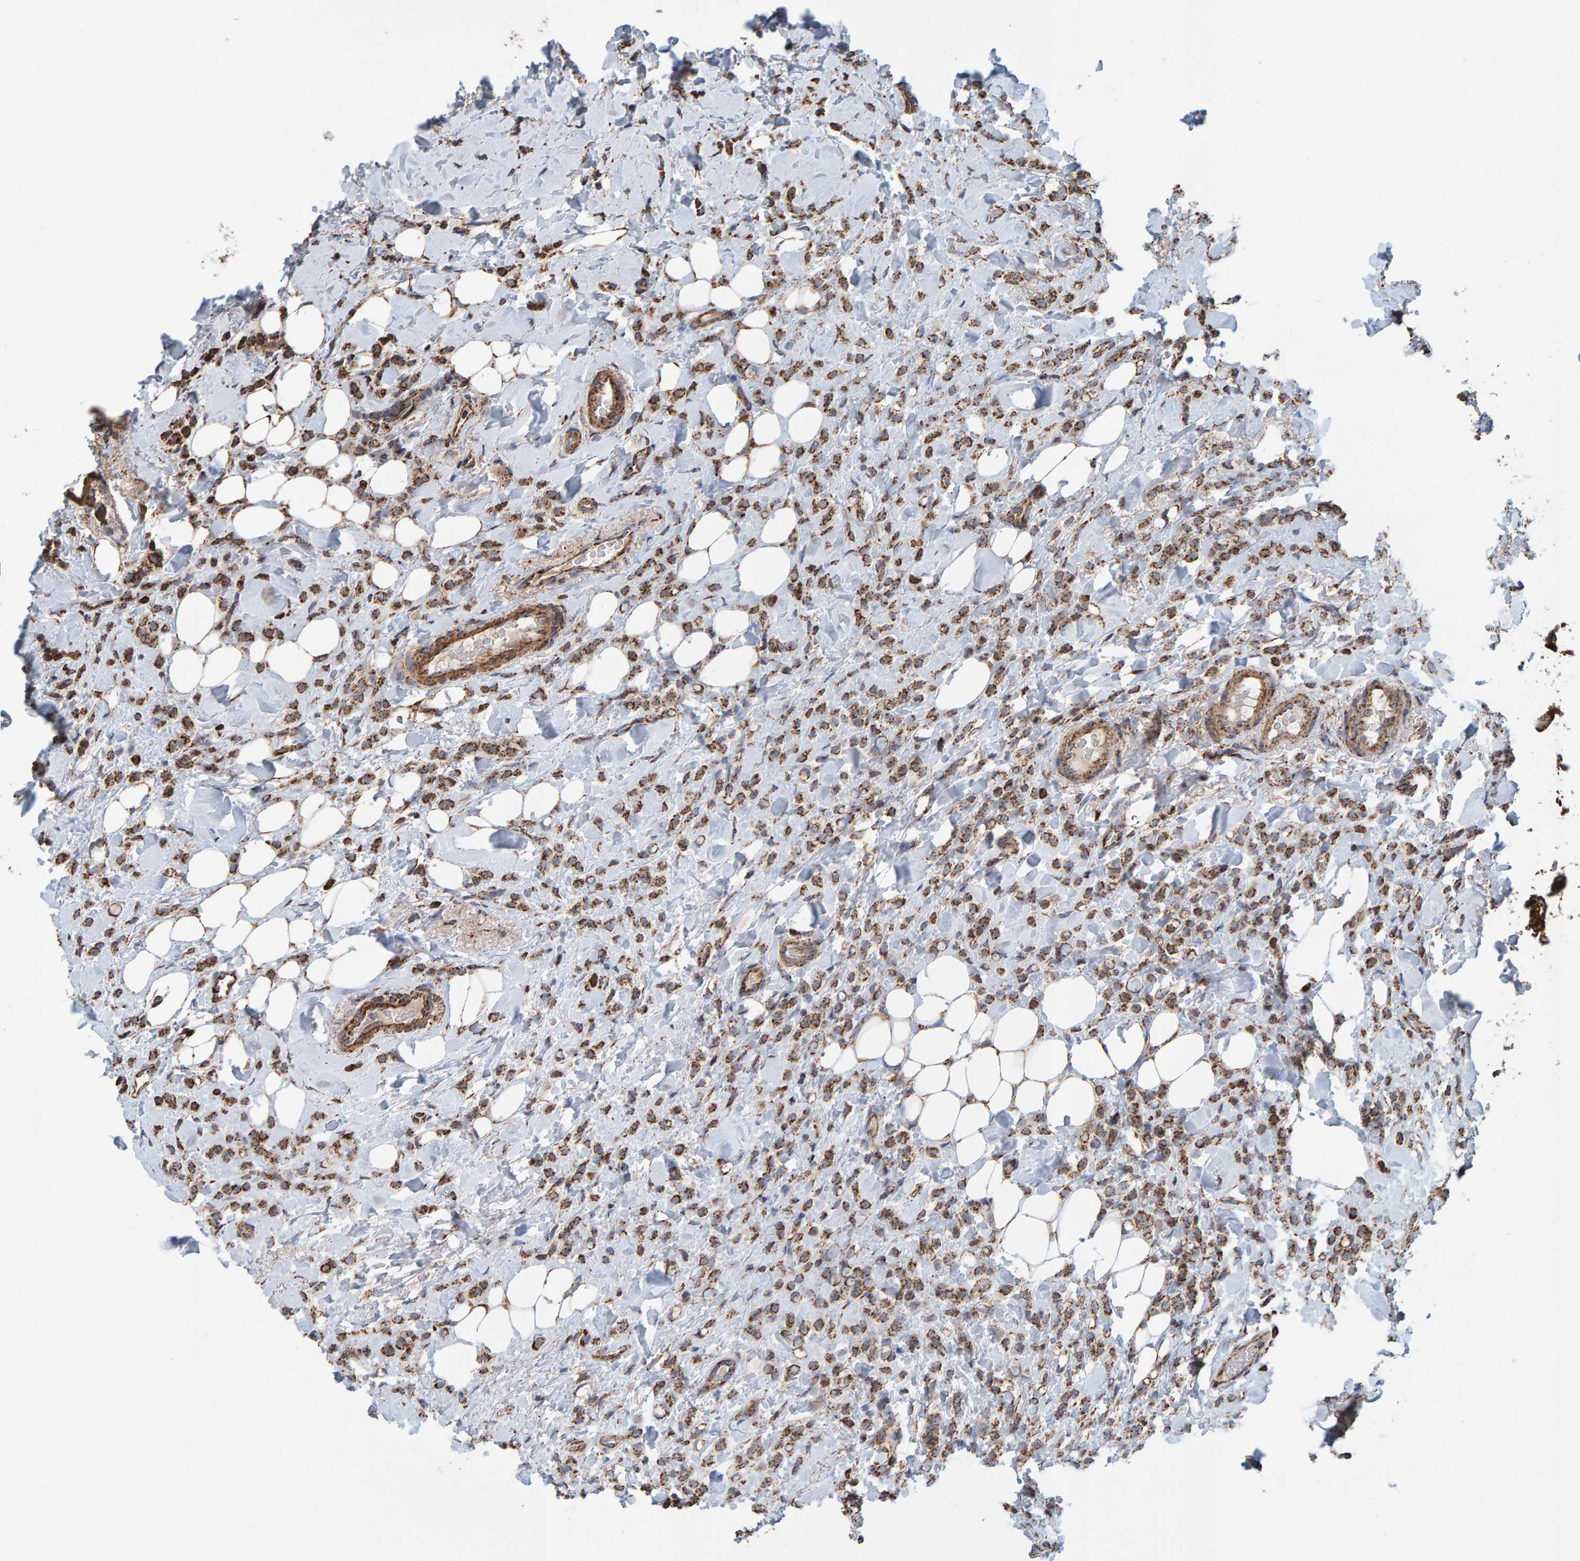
{"staining": {"intensity": "strong", "quantity": ">75%", "location": "cytoplasmic/membranous"}, "tissue": "breast cancer", "cell_type": "Tumor cells", "image_type": "cancer", "snomed": [{"axis": "morphology", "description": "Normal tissue, NOS"}, {"axis": "morphology", "description": "Lobular carcinoma"}, {"axis": "topography", "description": "Breast"}], "caption": "This image reveals IHC staining of breast cancer (lobular carcinoma), with high strong cytoplasmic/membranous staining in about >75% of tumor cells.", "gene": "MRPL45", "patient": {"sex": "female", "age": 50}}